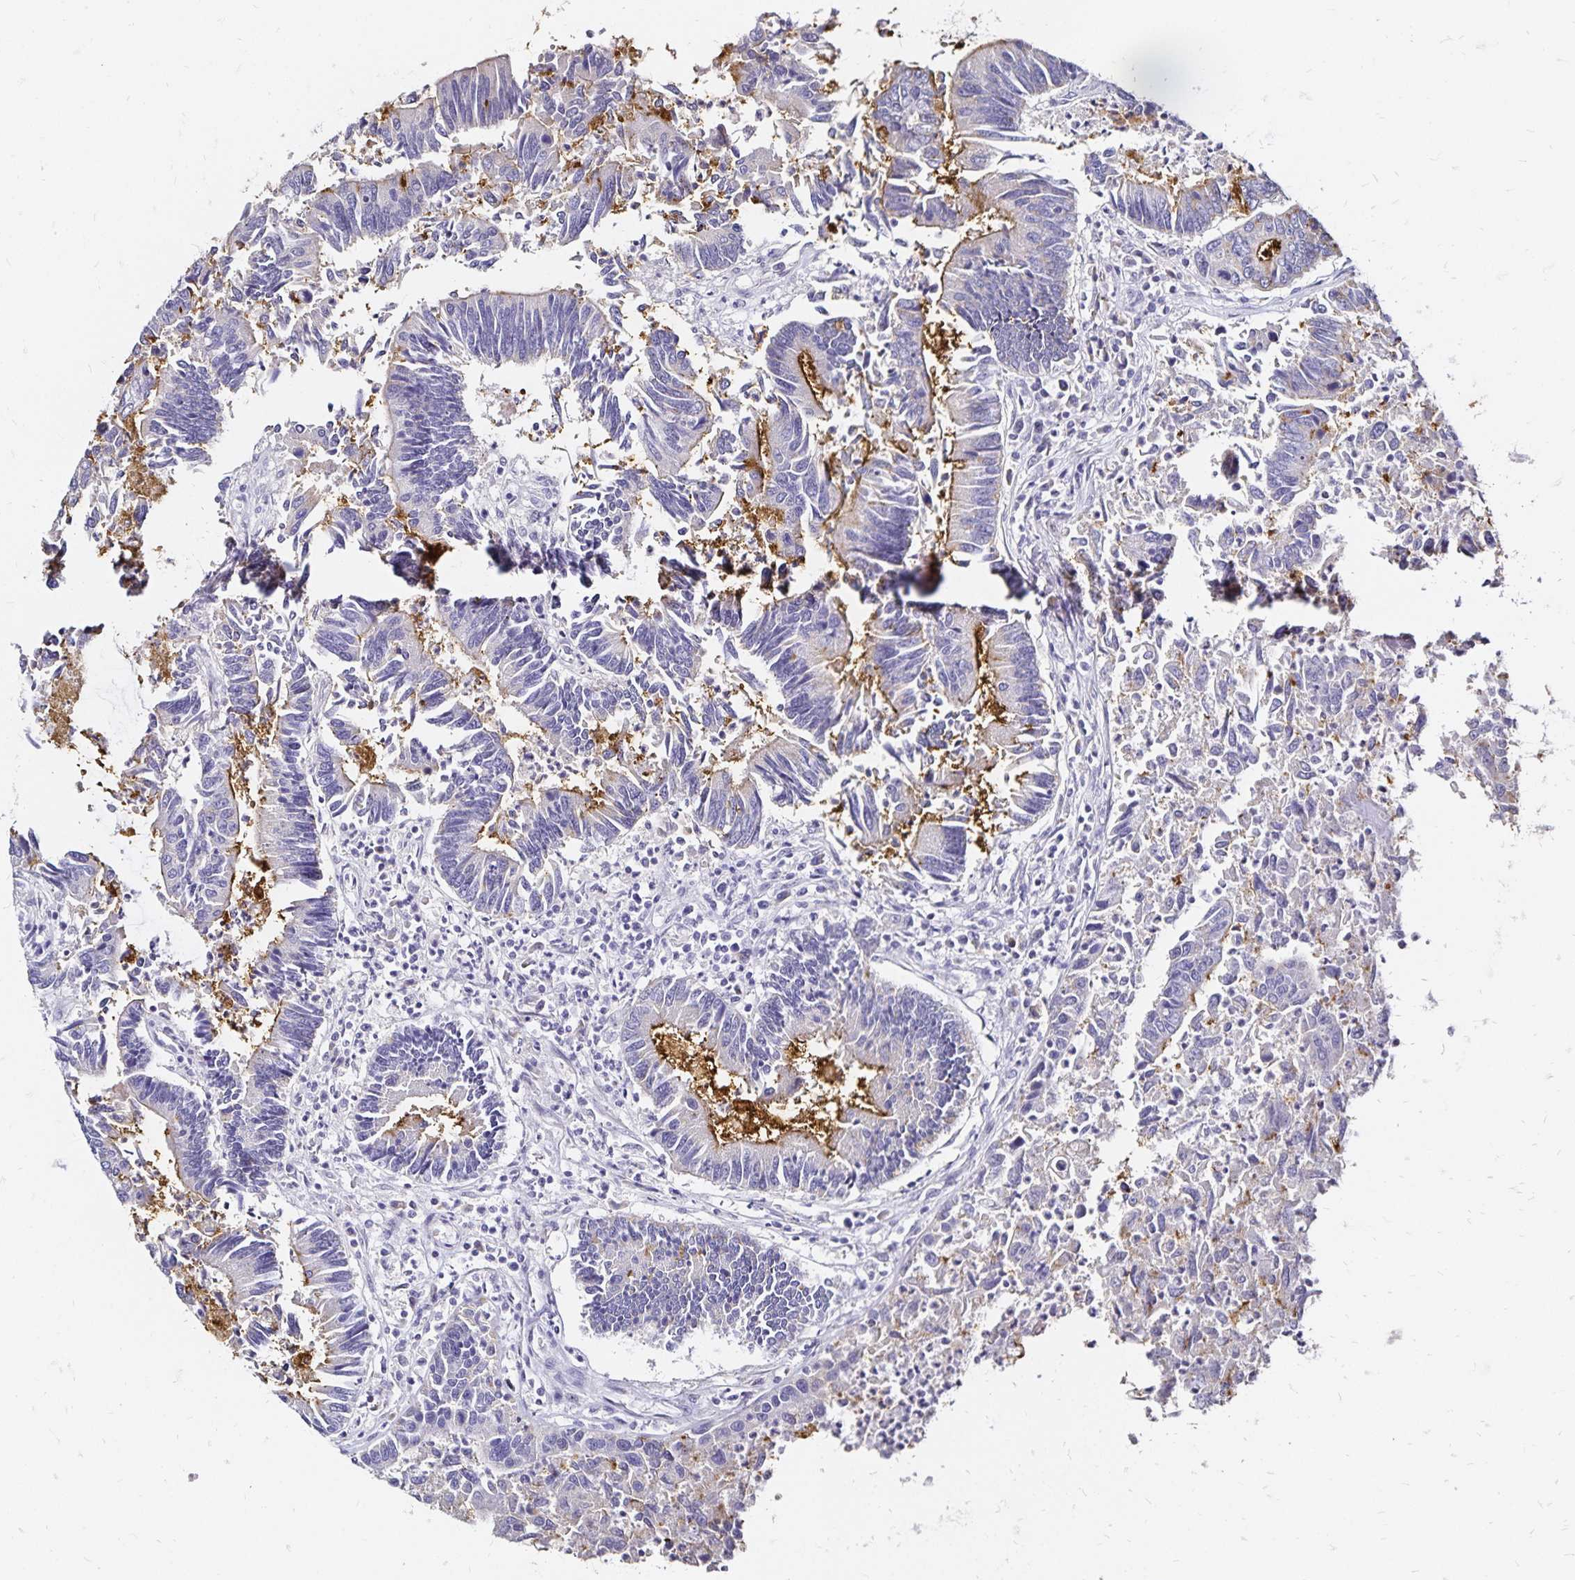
{"staining": {"intensity": "strong", "quantity": "<25%", "location": "cytoplasmic/membranous"}, "tissue": "colorectal cancer", "cell_type": "Tumor cells", "image_type": "cancer", "snomed": [{"axis": "morphology", "description": "Adenocarcinoma, NOS"}, {"axis": "topography", "description": "Colon"}], "caption": "Immunohistochemical staining of colorectal adenocarcinoma displays medium levels of strong cytoplasmic/membranous positivity in about <25% of tumor cells. The staining is performed using DAB brown chromogen to label protein expression. The nuclei are counter-stained blue using hematoxylin.", "gene": "SLC5A1", "patient": {"sex": "female", "age": 67}}